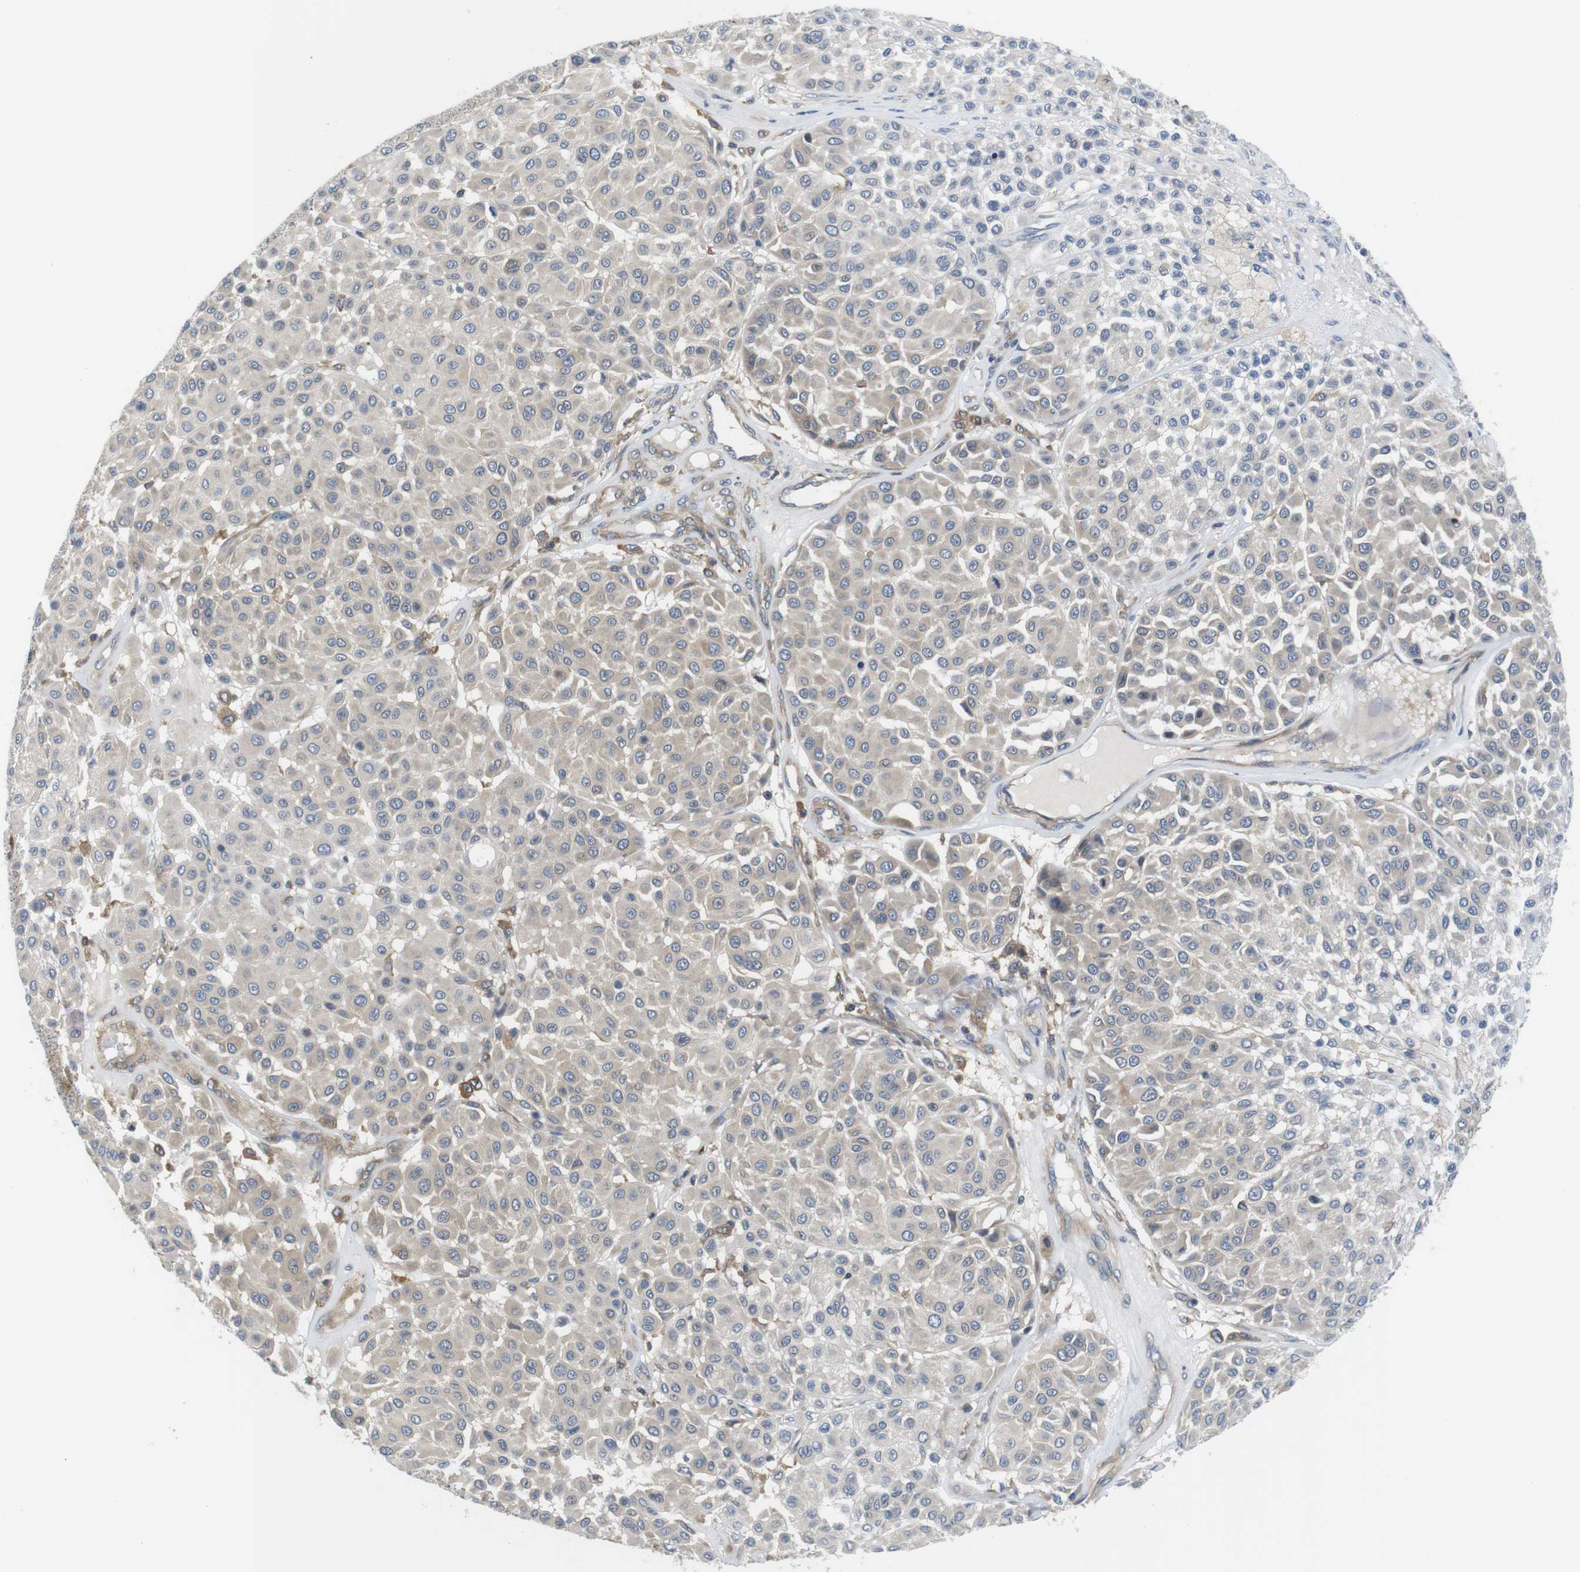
{"staining": {"intensity": "negative", "quantity": "none", "location": "none"}, "tissue": "melanoma", "cell_type": "Tumor cells", "image_type": "cancer", "snomed": [{"axis": "morphology", "description": "Malignant melanoma, Metastatic site"}, {"axis": "topography", "description": "Soft tissue"}], "caption": "Immunohistochemical staining of human malignant melanoma (metastatic site) shows no significant positivity in tumor cells.", "gene": "HERPUD2", "patient": {"sex": "male", "age": 41}}